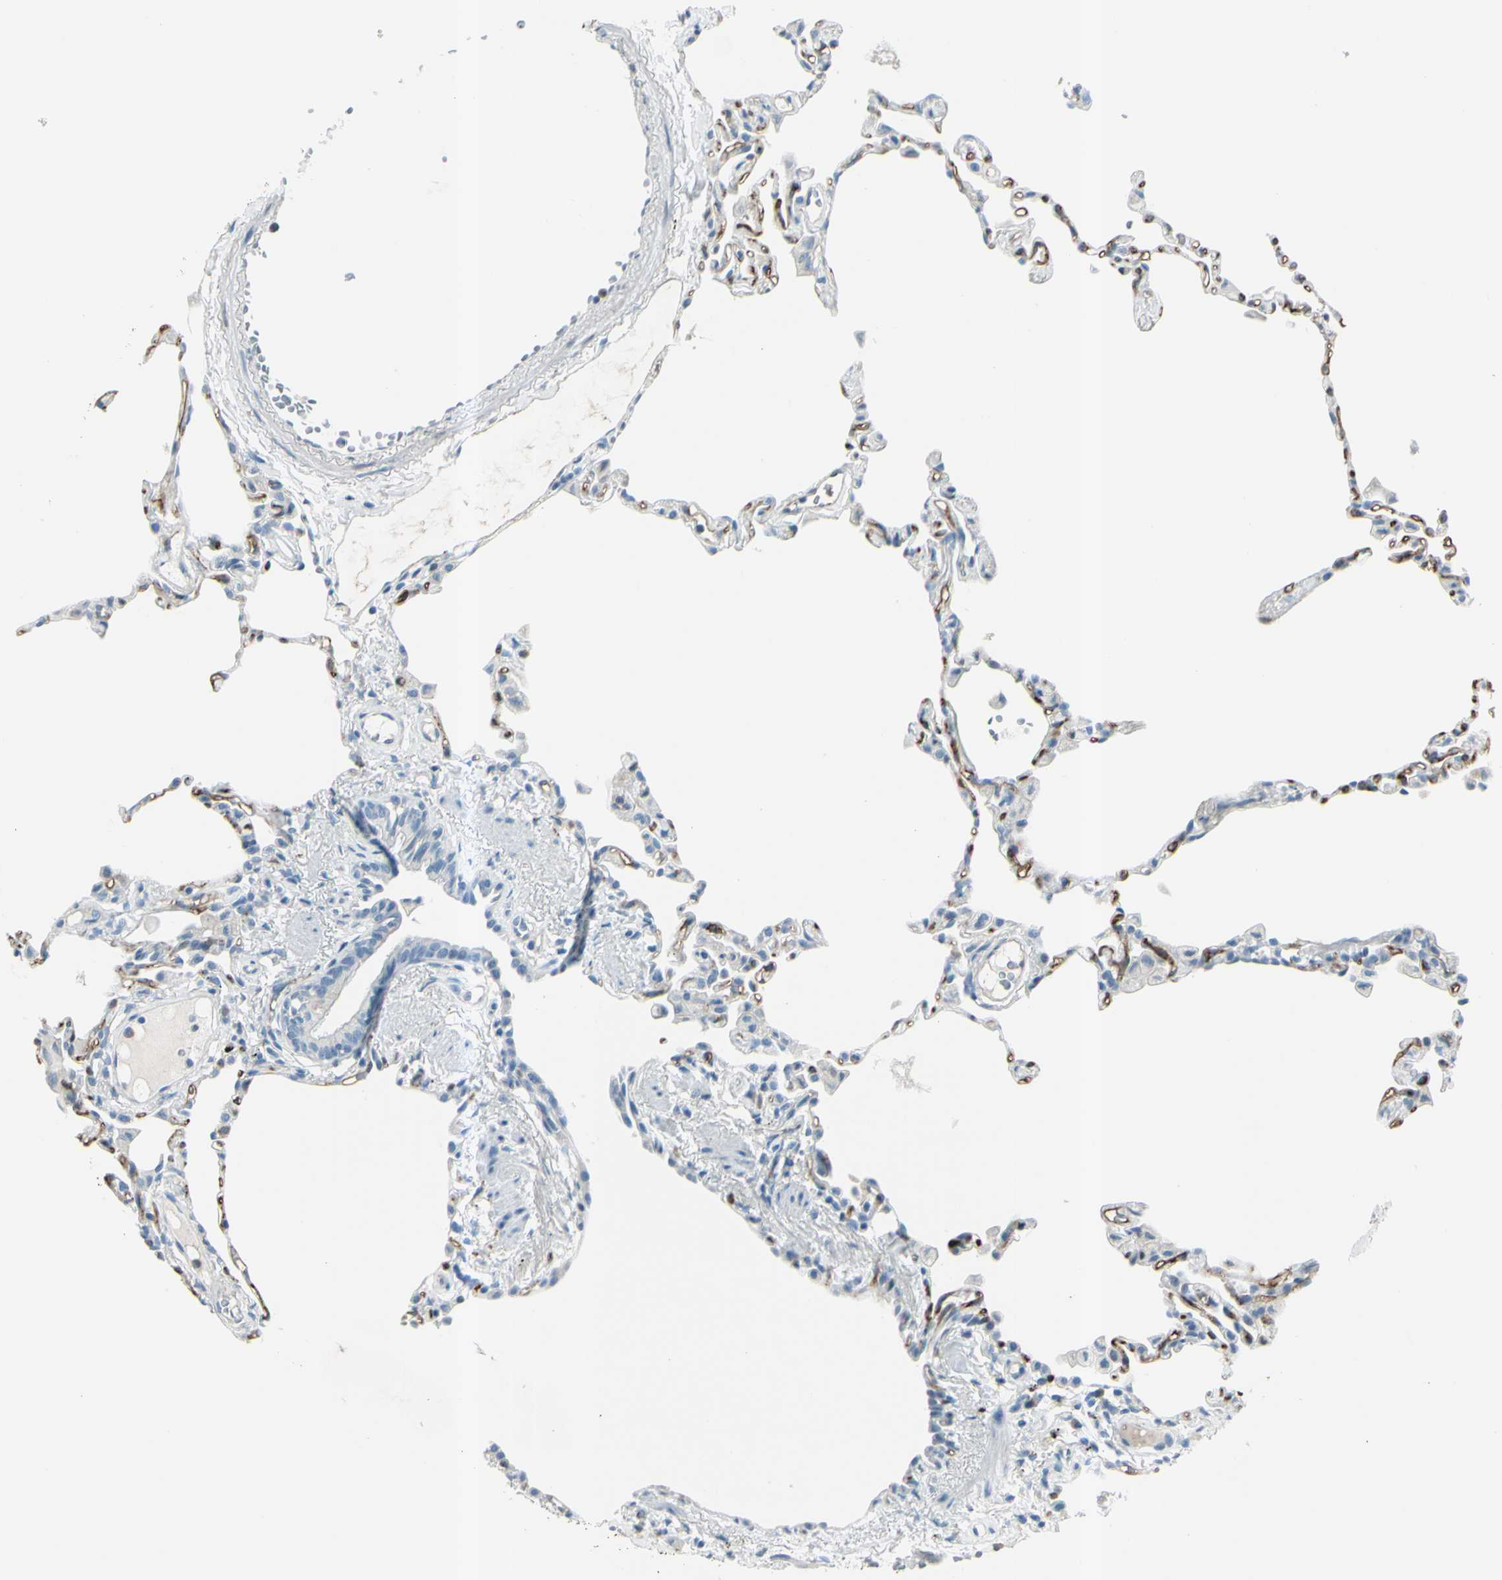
{"staining": {"intensity": "negative", "quantity": "none", "location": "none"}, "tissue": "lung", "cell_type": "Alveolar cells", "image_type": "normal", "snomed": [{"axis": "morphology", "description": "Normal tissue, NOS"}, {"axis": "topography", "description": "Lung"}], "caption": "This image is of benign lung stained with immunohistochemistry to label a protein in brown with the nuclei are counter-stained blue. There is no expression in alveolar cells.", "gene": "GPR34", "patient": {"sex": "female", "age": 49}}